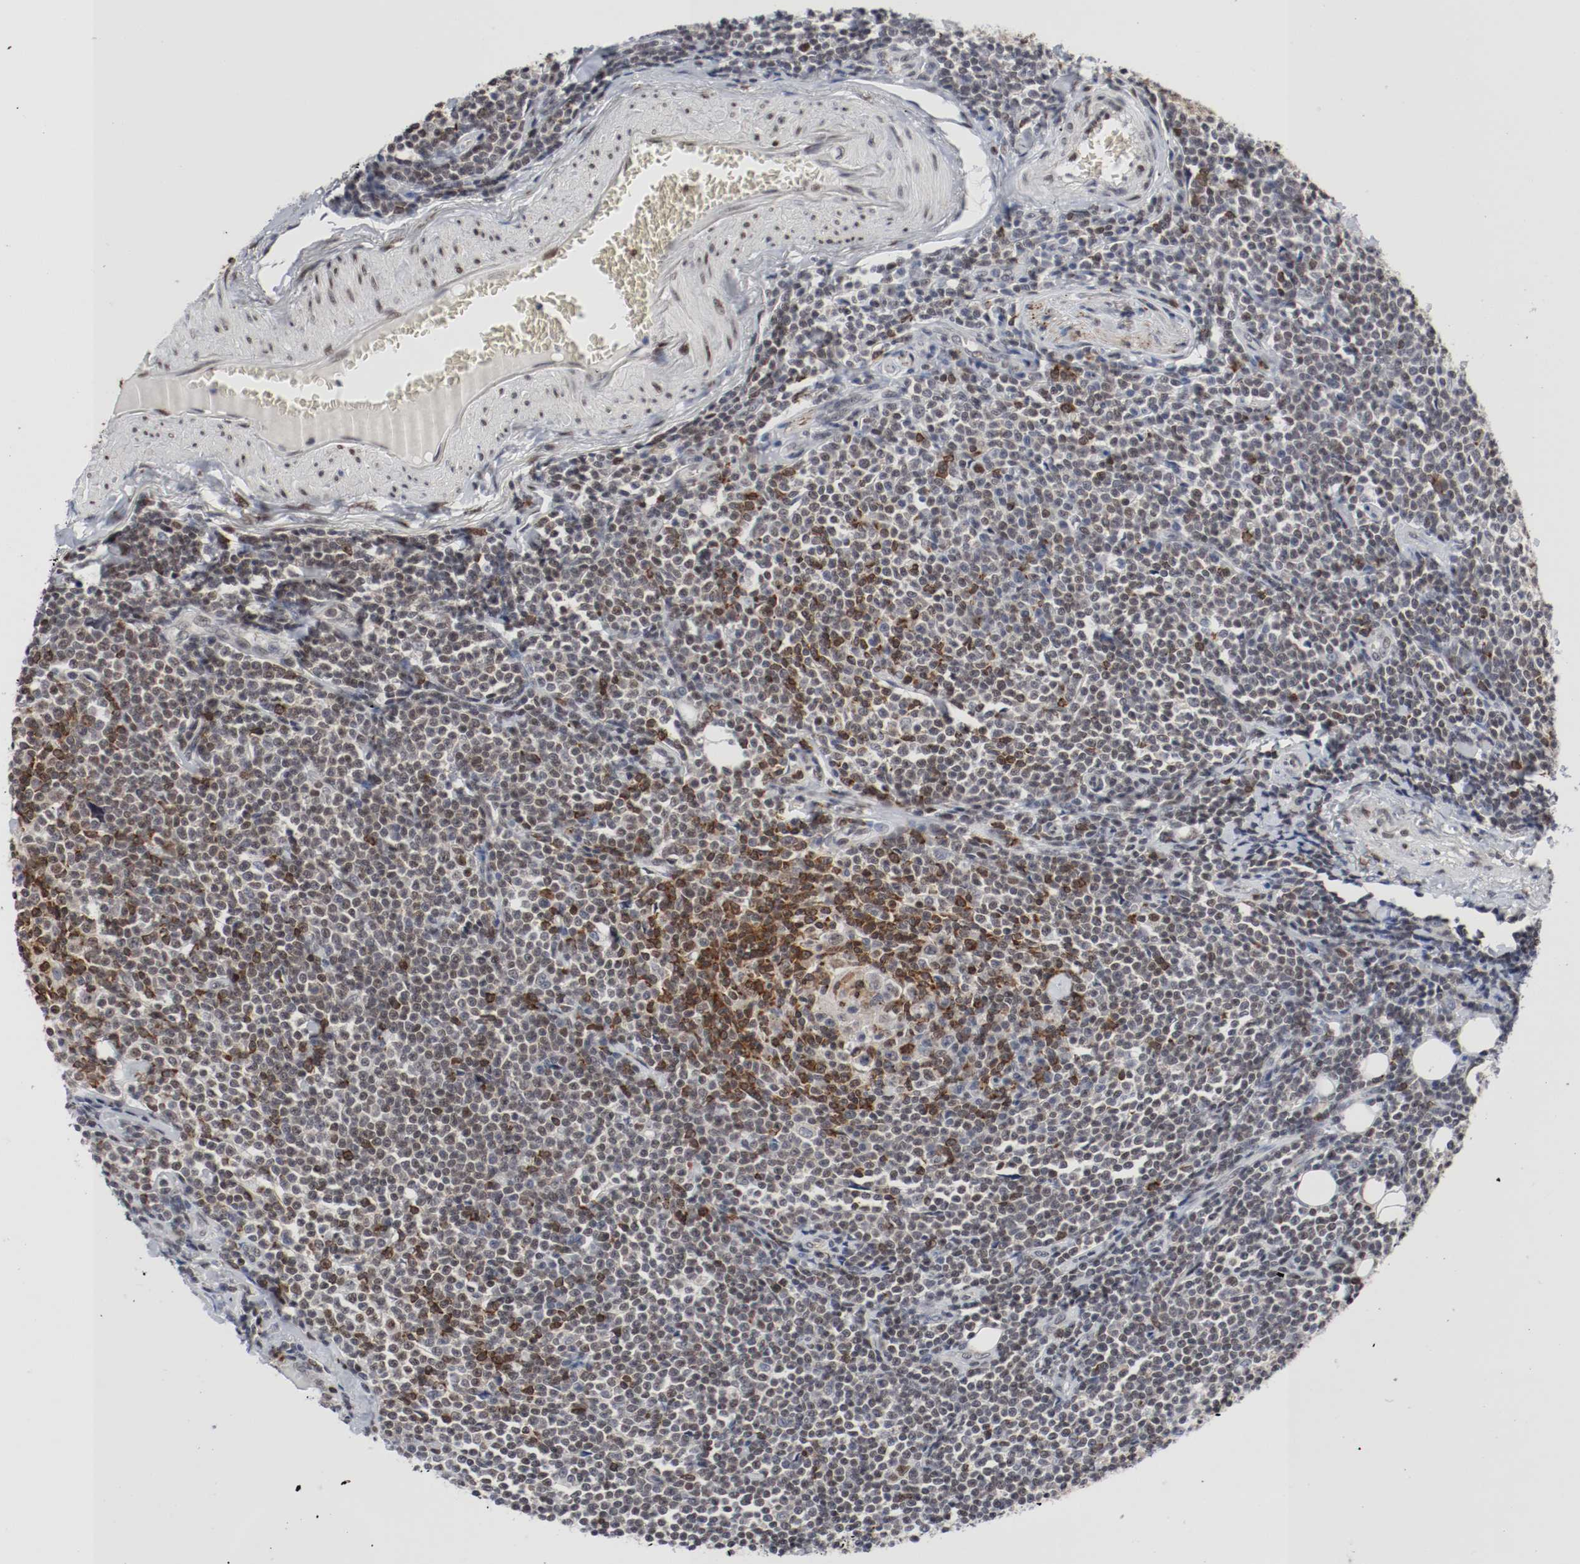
{"staining": {"intensity": "weak", "quantity": "25%-75%", "location": "cytoplasmic/membranous"}, "tissue": "lymphoma", "cell_type": "Tumor cells", "image_type": "cancer", "snomed": [{"axis": "morphology", "description": "Malignant lymphoma, non-Hodgkin's type, Low grade"}, {"axis": "topography", "description": "Soft tissue"}], "caption": "Protein analysis of malignant lymphoma, non-Hodgkin's type (low-grade) tissue reveals weak cytoplasmic/membranous staining in approximately 25%-75% of tumor cells.", "gene": "JUND", "patient": {"sex": "male", "age": 92}}